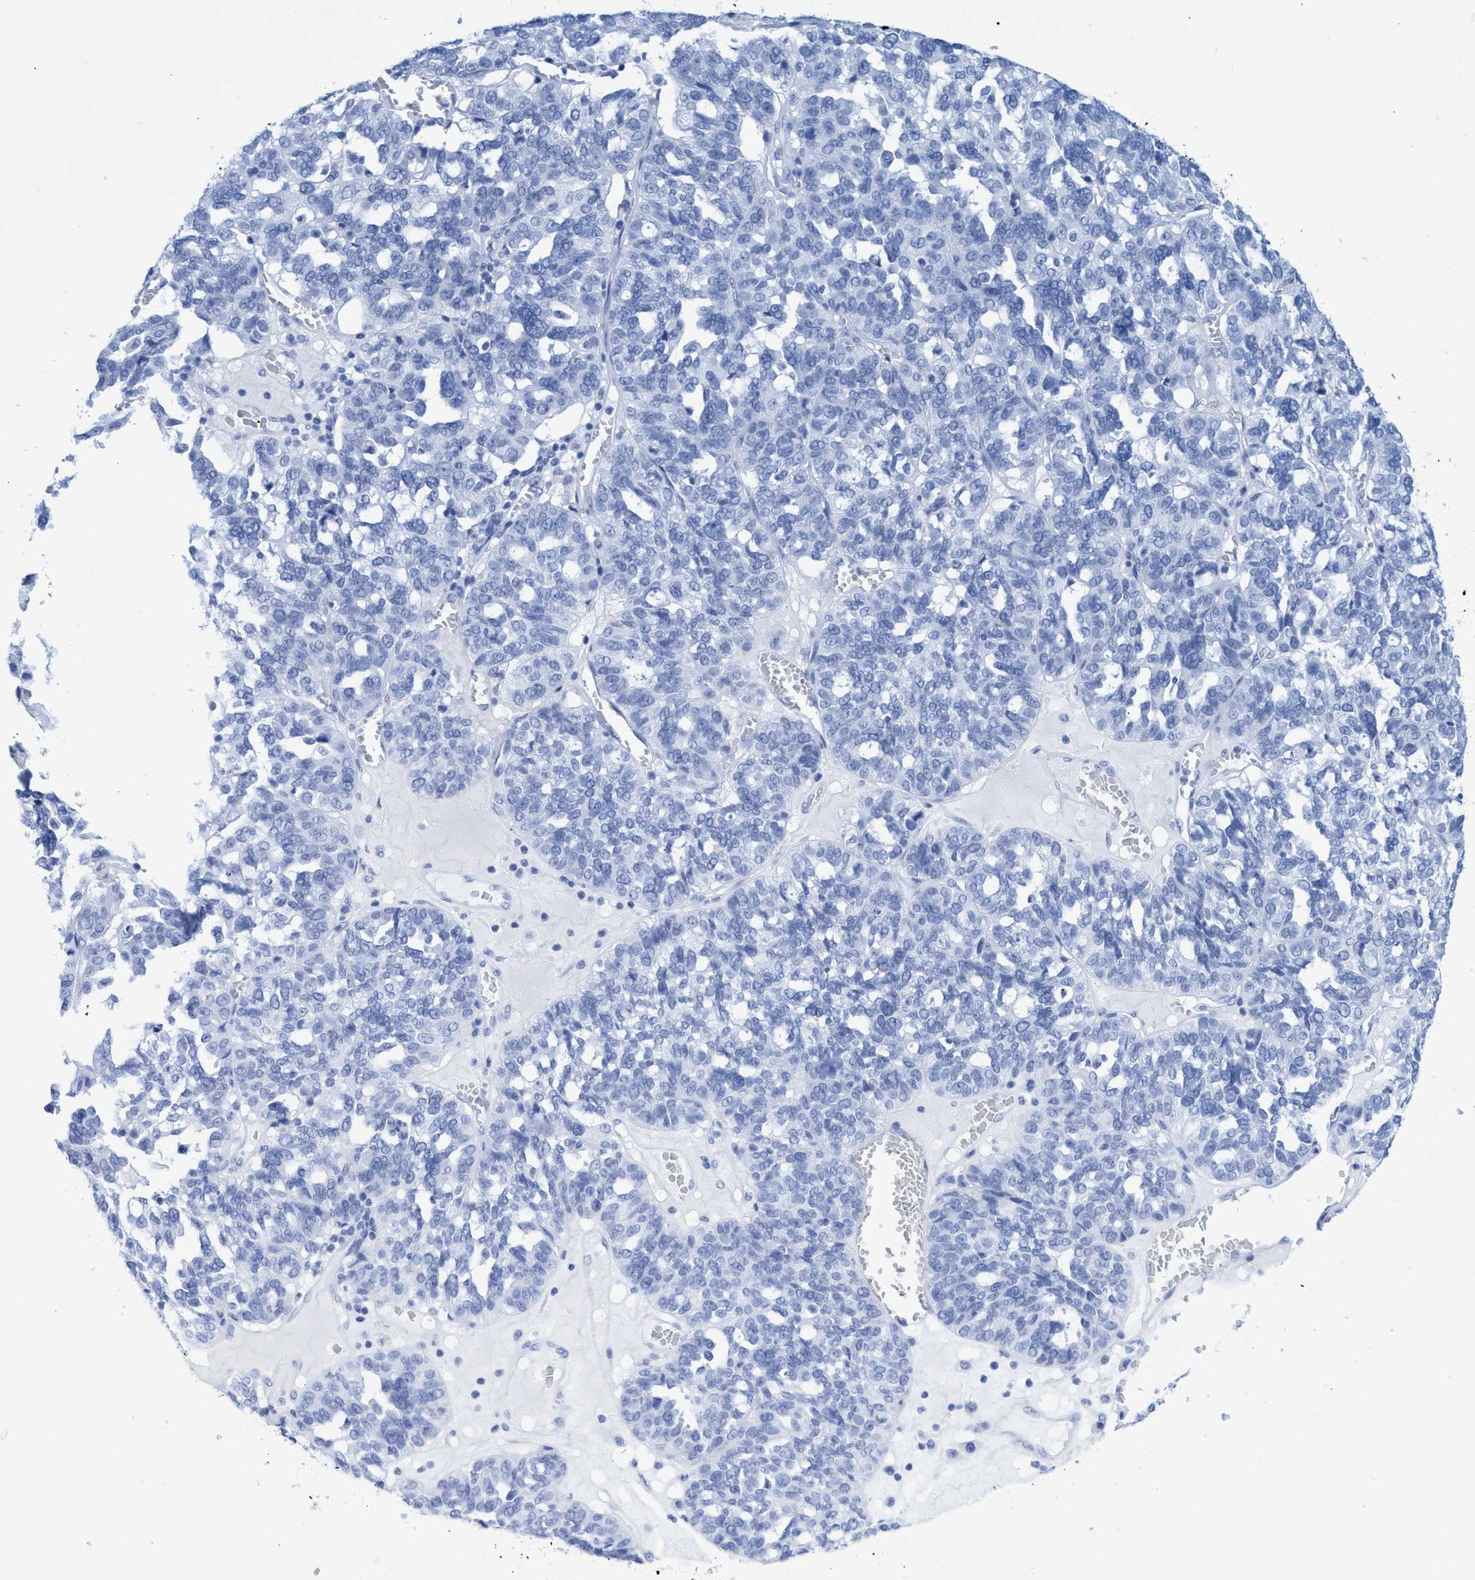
{"staining": {"intensity": "negative", "quantity": "none", "location": "none"}, "tissue": "ovarian cancer", "cell_type": "Tumor cells", "image_type": "cancer", "snomed": [{"axis": "morphology", "description": "Cystadenocarcinoma, serous, NOS"}, {"axis": "topography", "description": "Ovary"}], "caption": "This is an immunohistochemistry image of human serous cystadenocarcinoma (ovarian). There is no staining in tumor cells.", "gene": "INSL6", "patient": {"sex": "female", "age": 59}}